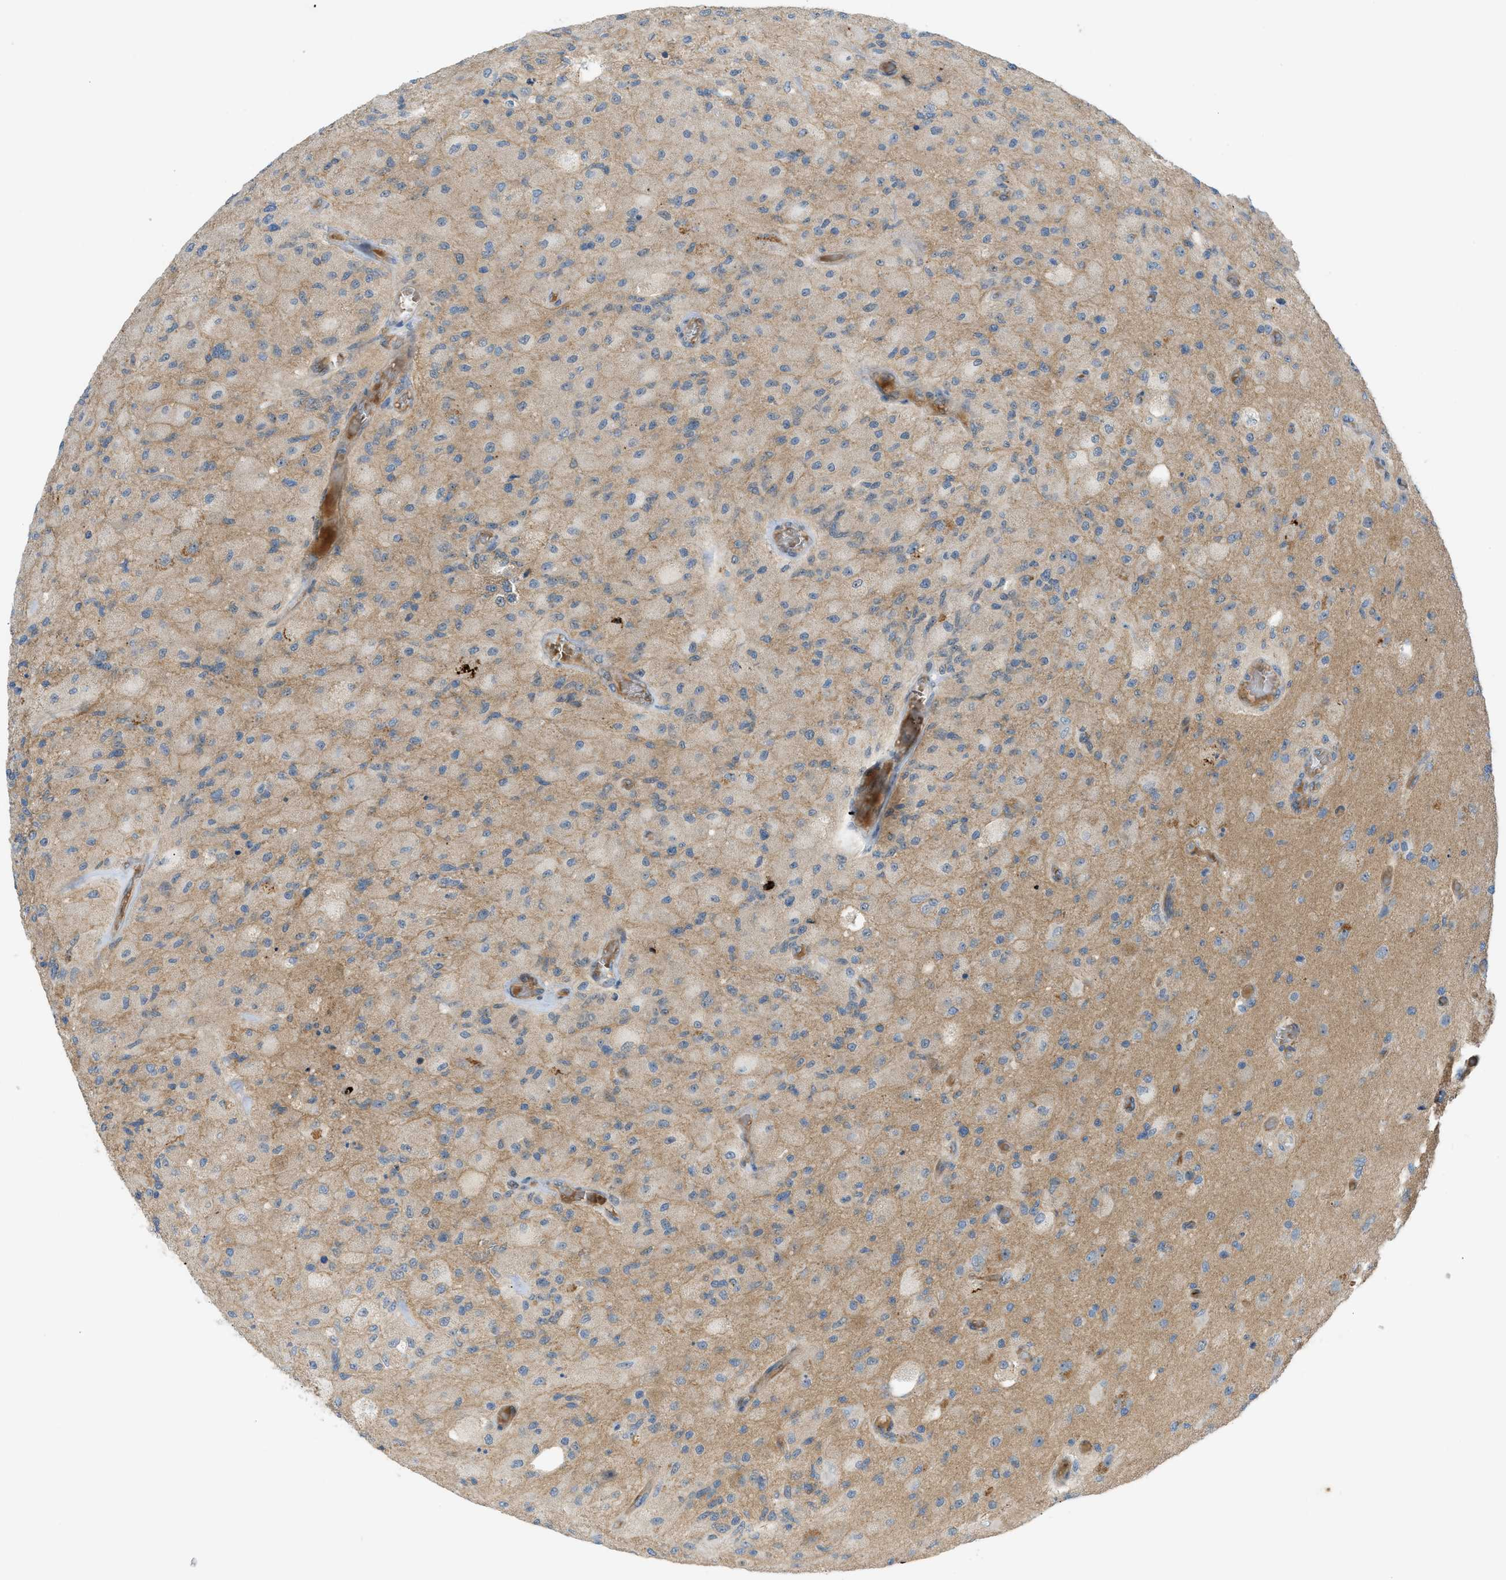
{"staining": {"intensity": "moderate", "quantity": "25%-75%", "location": "cytoplasmic/membranous"}, "tissue": "glioma", "cell_type": "Tumor cells", "image_type": "cancer", "snomed": [{"axis": "morphology", "description": "Normal tissue, NOS"}, {"axis": "morphology", "description": "Glioma, malignant, High grade"}, {"axis": "topography", "description": "Cerebral cortex"}], "caption": "There is medium levels of moderate cytoplasmic/membranous positivity in tumor cells of glioma, as demonstrated by immunohistochemical staining (brown color).", "gene": "GRK6", "patient": {"sex": "male", "age": 77}}